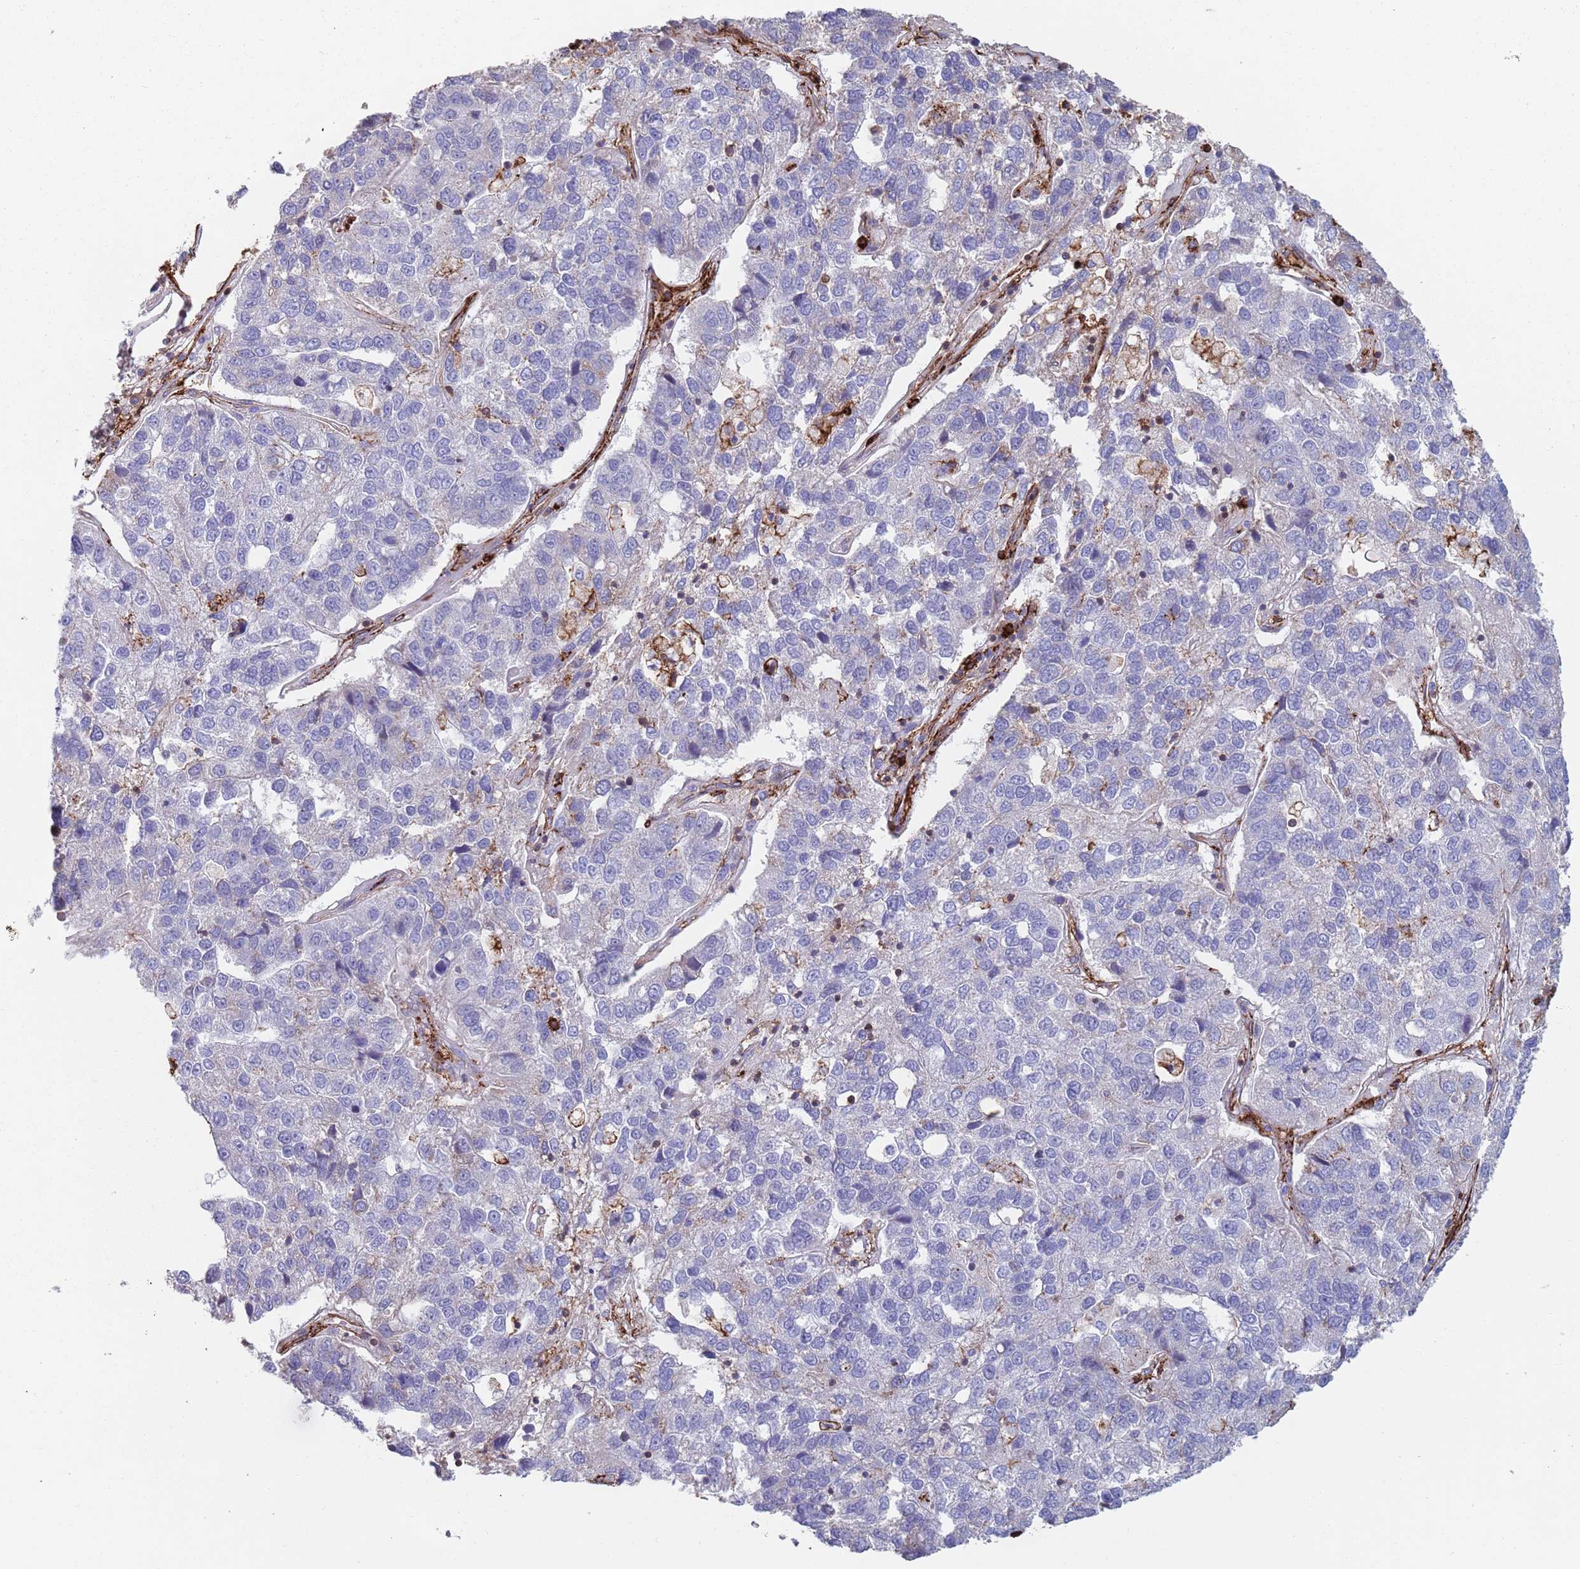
{"staining": {"intensity": "negative", "quantity": "none", "location": "none"}, "tissue": "pancreatic cancer", "cell_type": "Tumor cells", "image_type": "cancer", "snomed": [{"axis": "morphology", "description": "Adenocarcinoma, NOS"}, {"axis": "topography", "description": "Pancreas"}], "caption": "A high-resolution image shows immunohistochemistry (IHC) staining of adenocarcinoma (pancreatic), which exhibits no significant expression in tumor cells.", "gene": "RNF144A", "patient": {"sex": "female", "age": 61}}